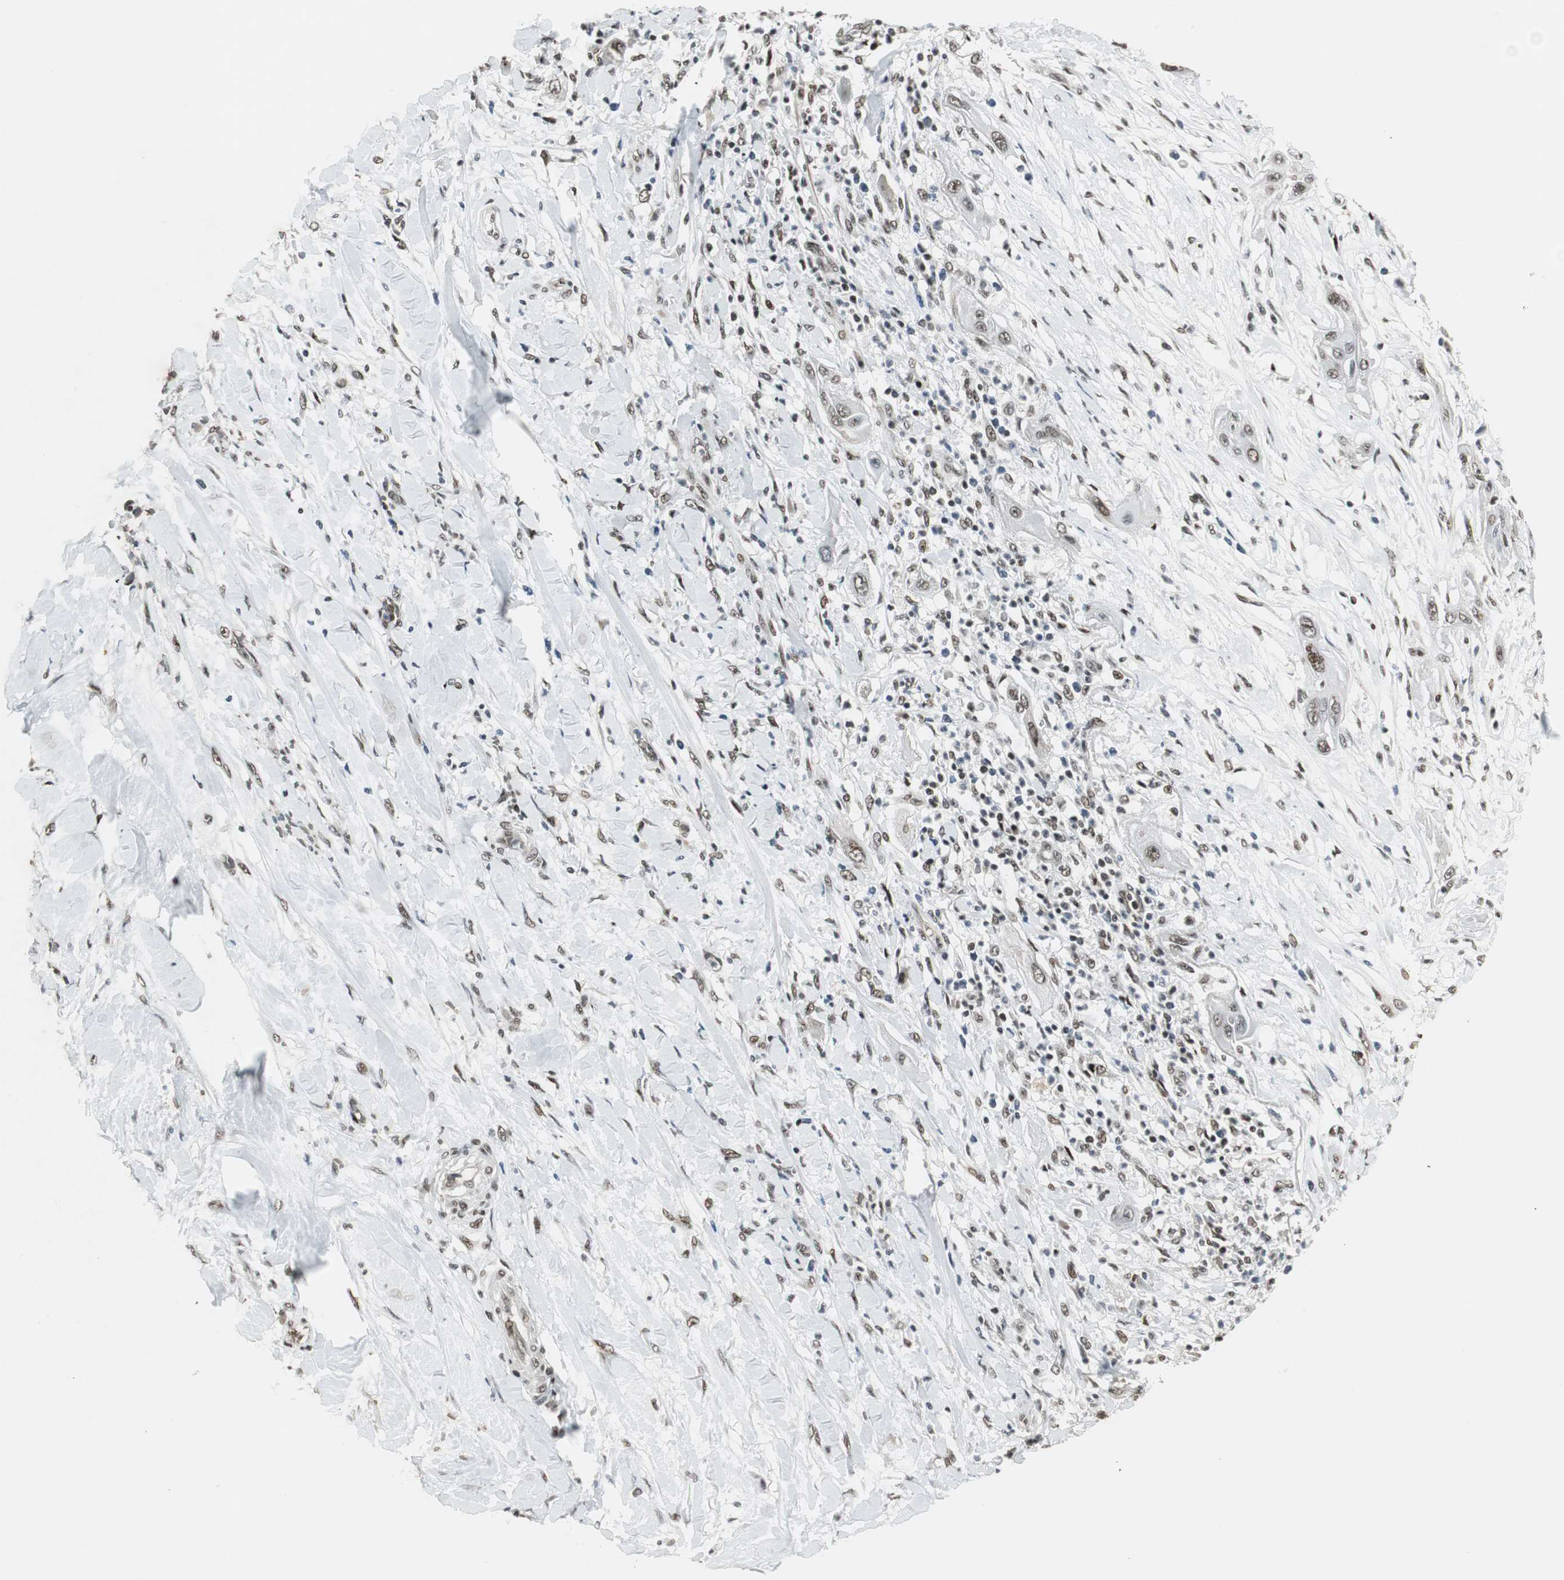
{"staining": {"intensity": "moderate", "quantity": ">75%", "location": "nuclear"}, "tissue": "lung cancer", "cell_type": "Tumor cells", "image_type": "cancer", "snomed": [{"axis": "morphology", "description": "Squamous cell carcinoma, NOS"}, {"axis": "topography", "description": "Lung"}], "caption": "An image of lung squamous cell carcinoma stained for a protein displays moderate nuclear brown staining in tumor cells.", "gene": "TAF5", "patient": {"sex": "female", "age": 47}}